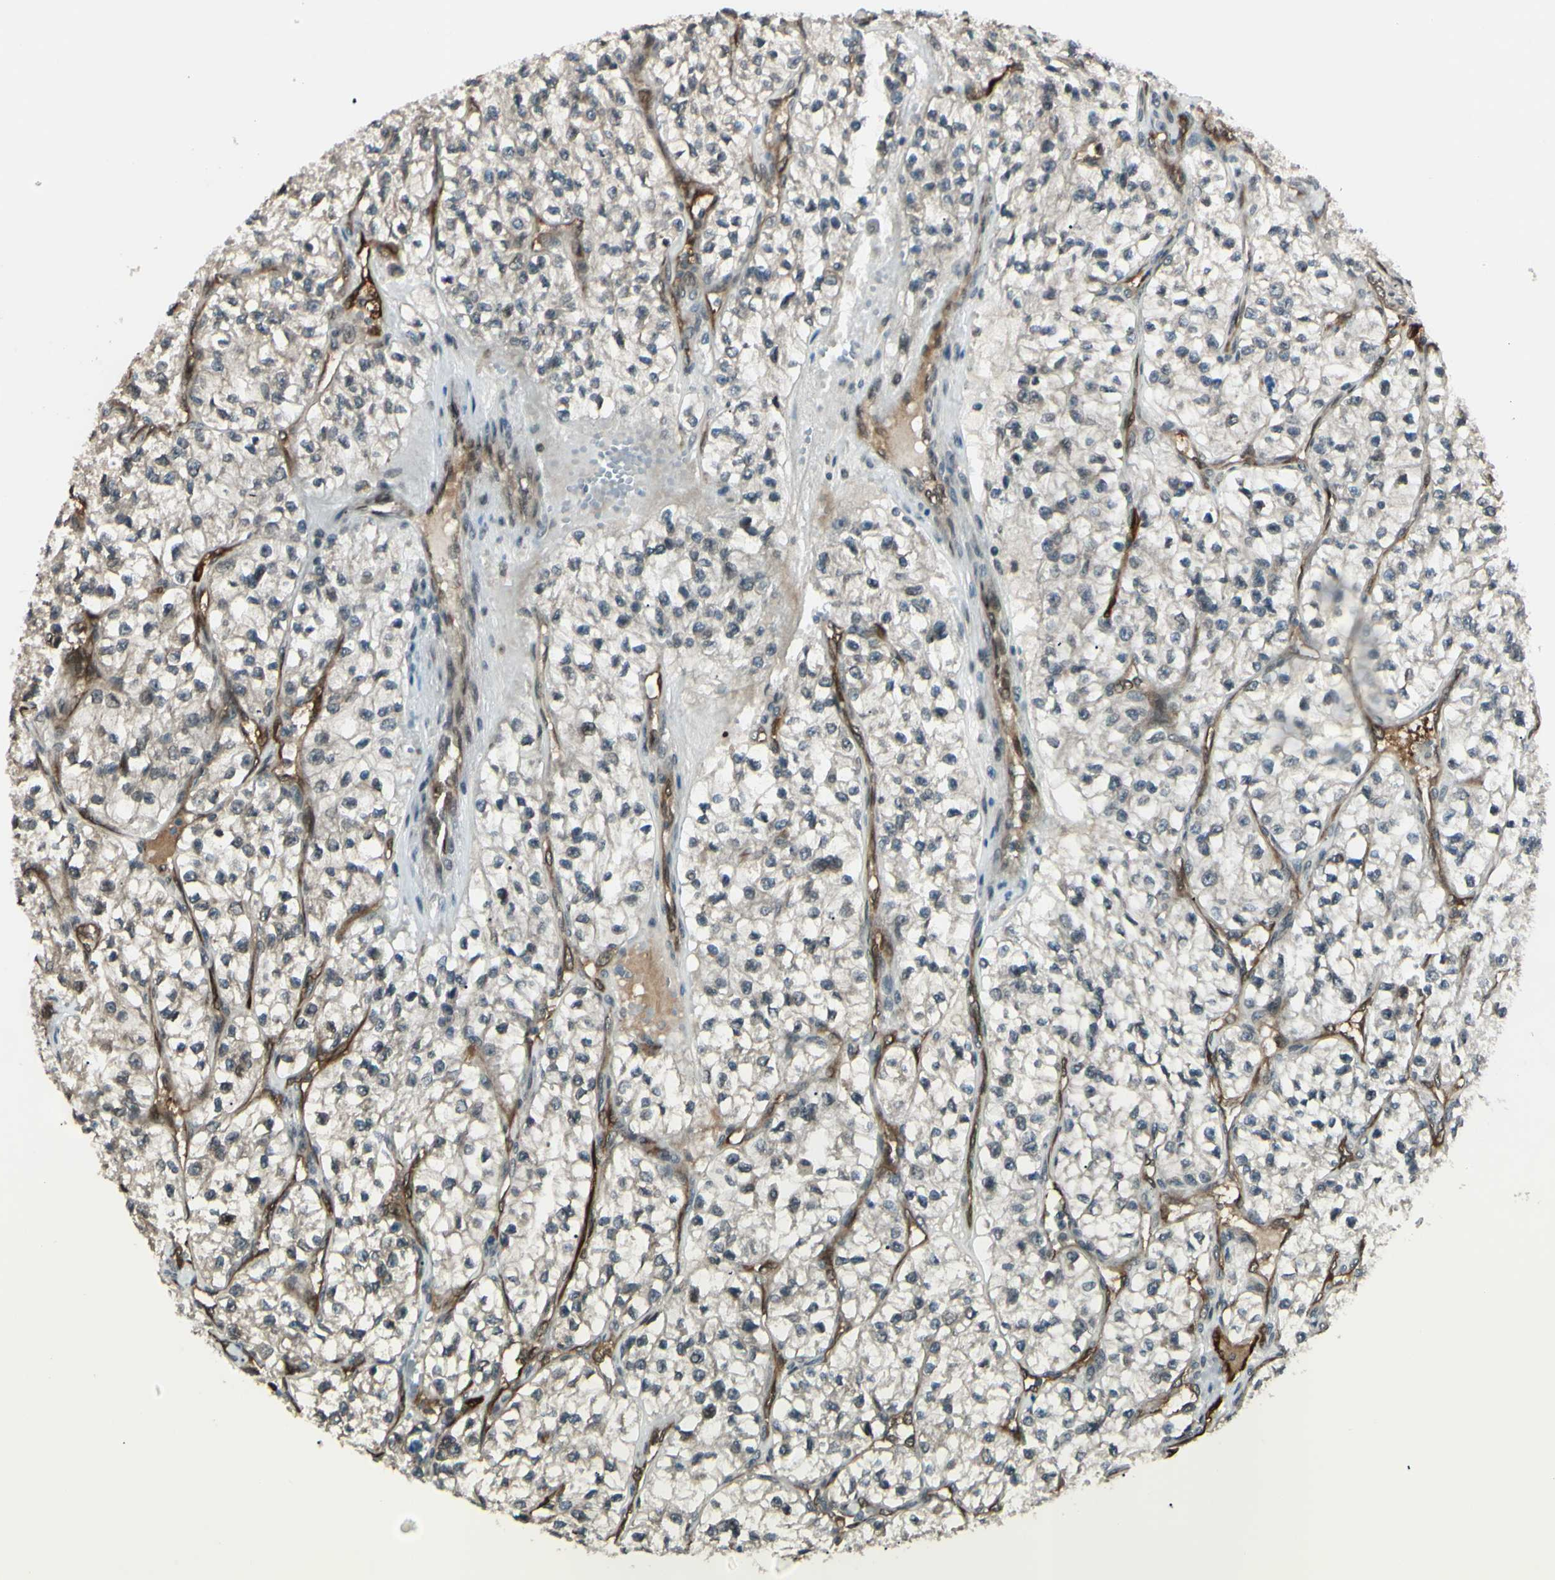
{"staining": {"intensity": "negative", "quantity": "none", "location": "none"}, "tissue": "renal cancer", "cell_type": "Tumor cells", "image_type": "cancer", "snomed": [{"axis": "morphology", "description": "Adenocarcinoma, NOS"}, {"axis": "topography", "description": "Kidney"}], "caption": "Photomicrograph shows no significant protein expression in tumor cells of renal adenocarcinoma. (Stains: DAB (3,3'-diaminobenzidine) immunohistochemistry (IHC) with hematoxylin counter stain, Microscopy: brightfield microscopy at high magnification).", "gene": "MLF2", "patient": {"sex": "female", "age": 57}}